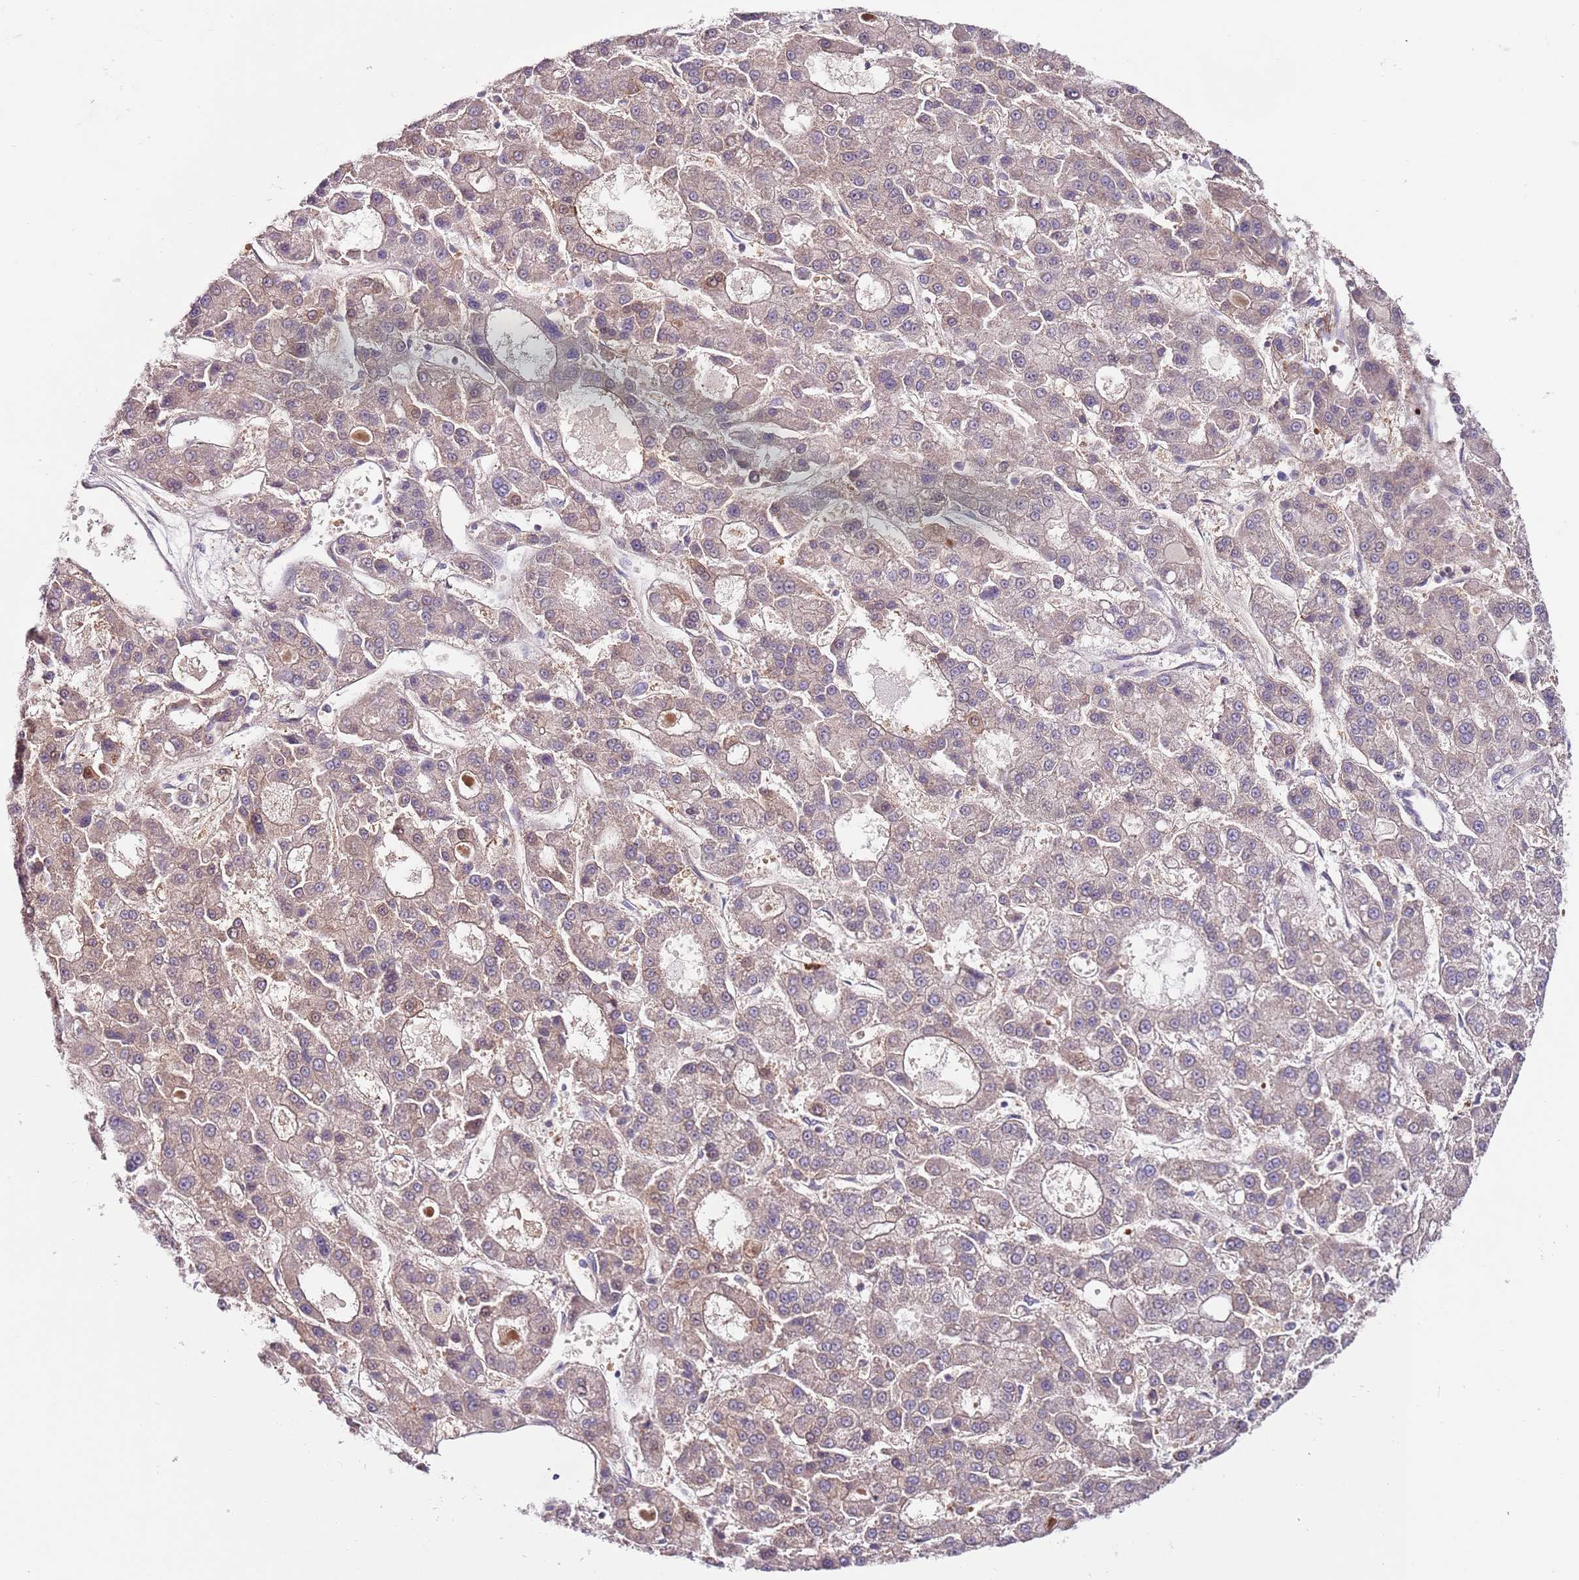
{"staining": {"intensity": "weak", "quantity": "25%-75%", "location": "cytoplasmic/membranous"}, "tissue": "liver cancer", "cell_type": "Tumor cells", "image_type": "cancer", "snomed": [{"axis": "morphology", "description": "Carcinoma, Hepatocellular, NOS"}, {"axis": "topography", "description": "Liver"}], "caption": "A brown stain highlights weak cytoplasmic/membranous staining of a protein in human liver cancer tumor cells.", "gene": "MTG2", "patient": {"sex": "male", "age": 70}}